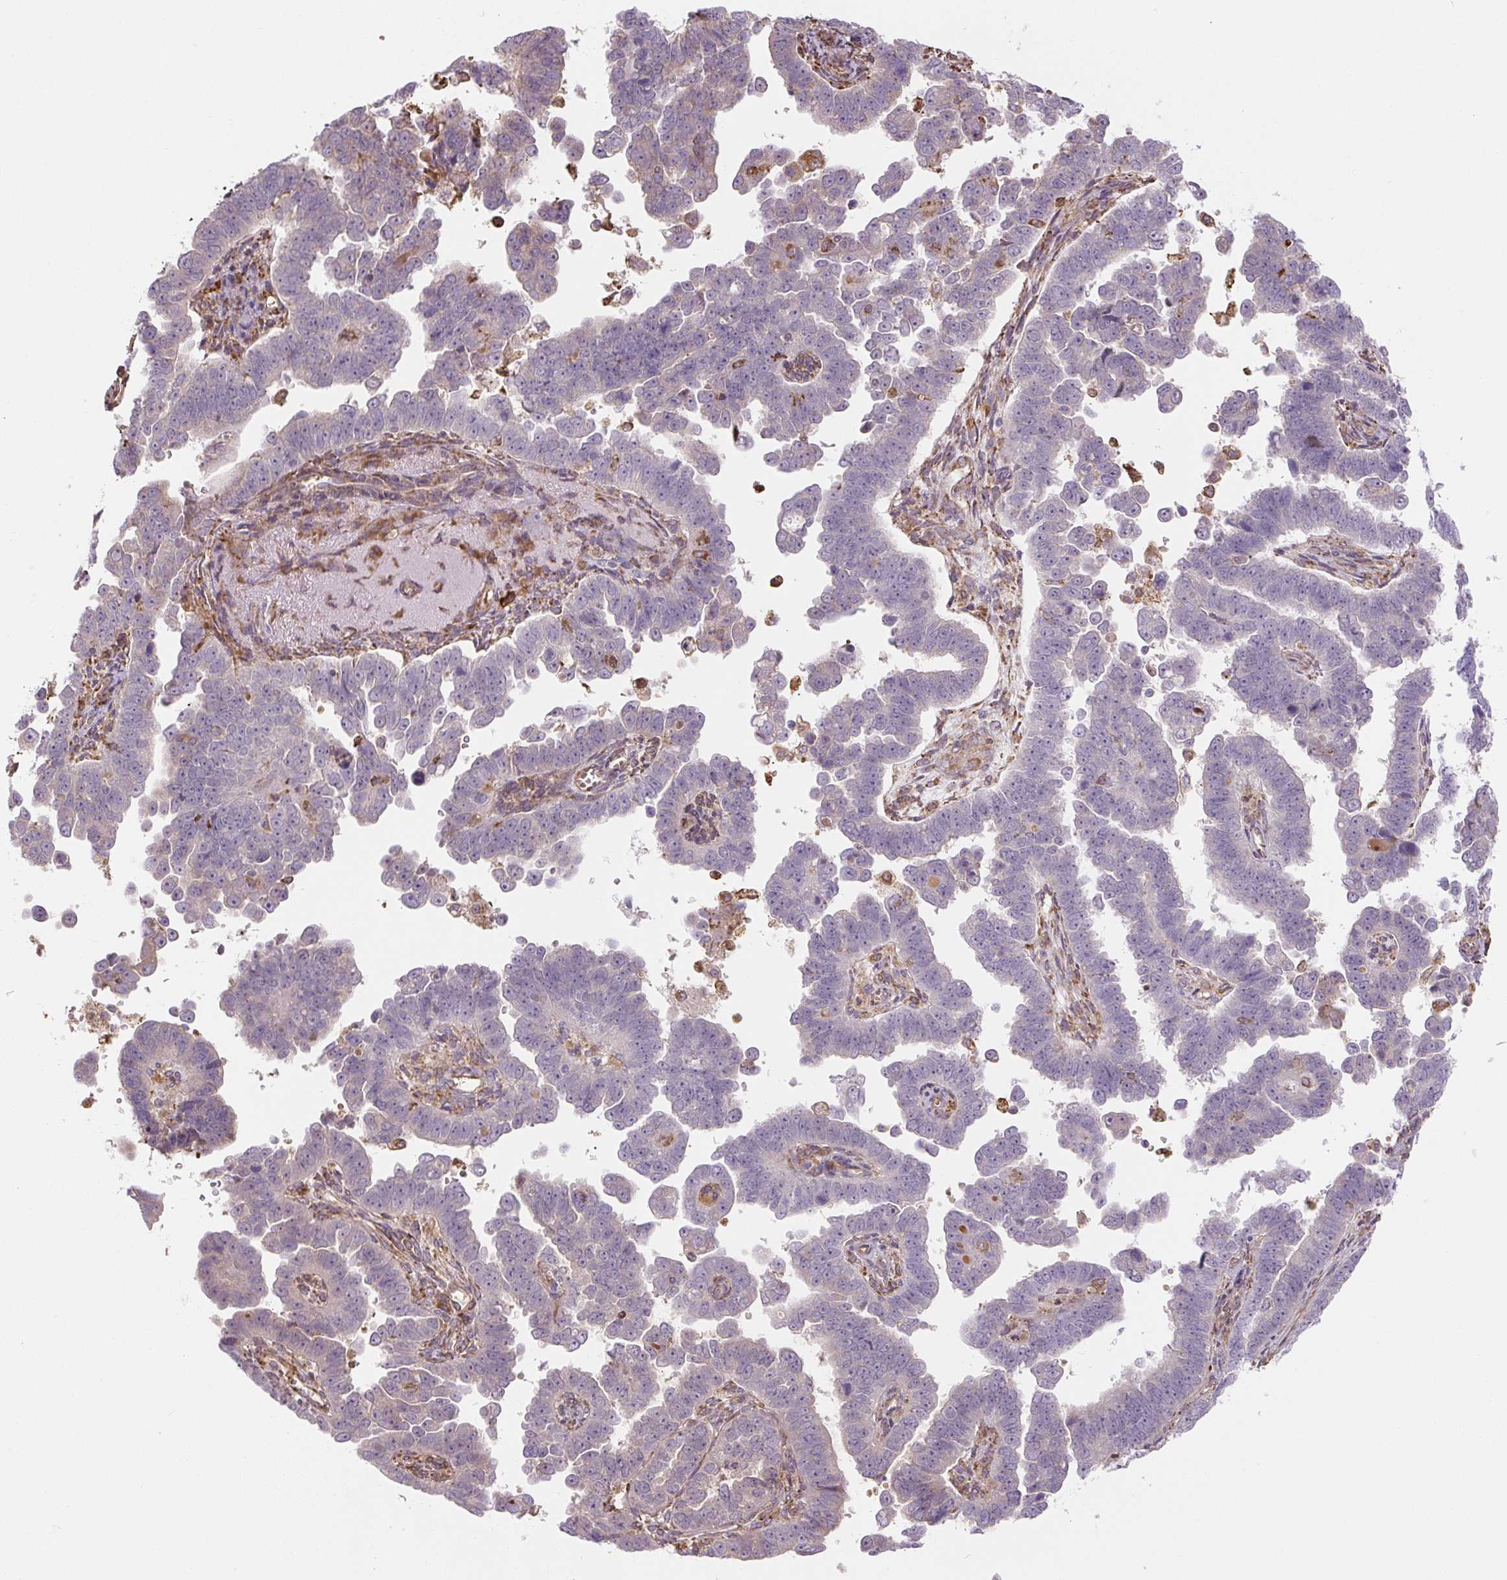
{"staining": {"intensity": "negative", "quantity": "none", "location": "none"}, "tissue": "endometrial cancer", "cell_type": "Tumor cells", "image_type": "cancer", "snomed": [{"axis": "morphology", "description": "Adenocarcinoma, NOS"}, {"axis": "topography", "description": "Endometrium"}], "caption": "Immunohistochemical staining of endometrial cancer (adenocarcinoma) demonstrates no significant expression in tumor cells.", "gene": "RASA1", "patient": {"sex": "female", "age": 75}}